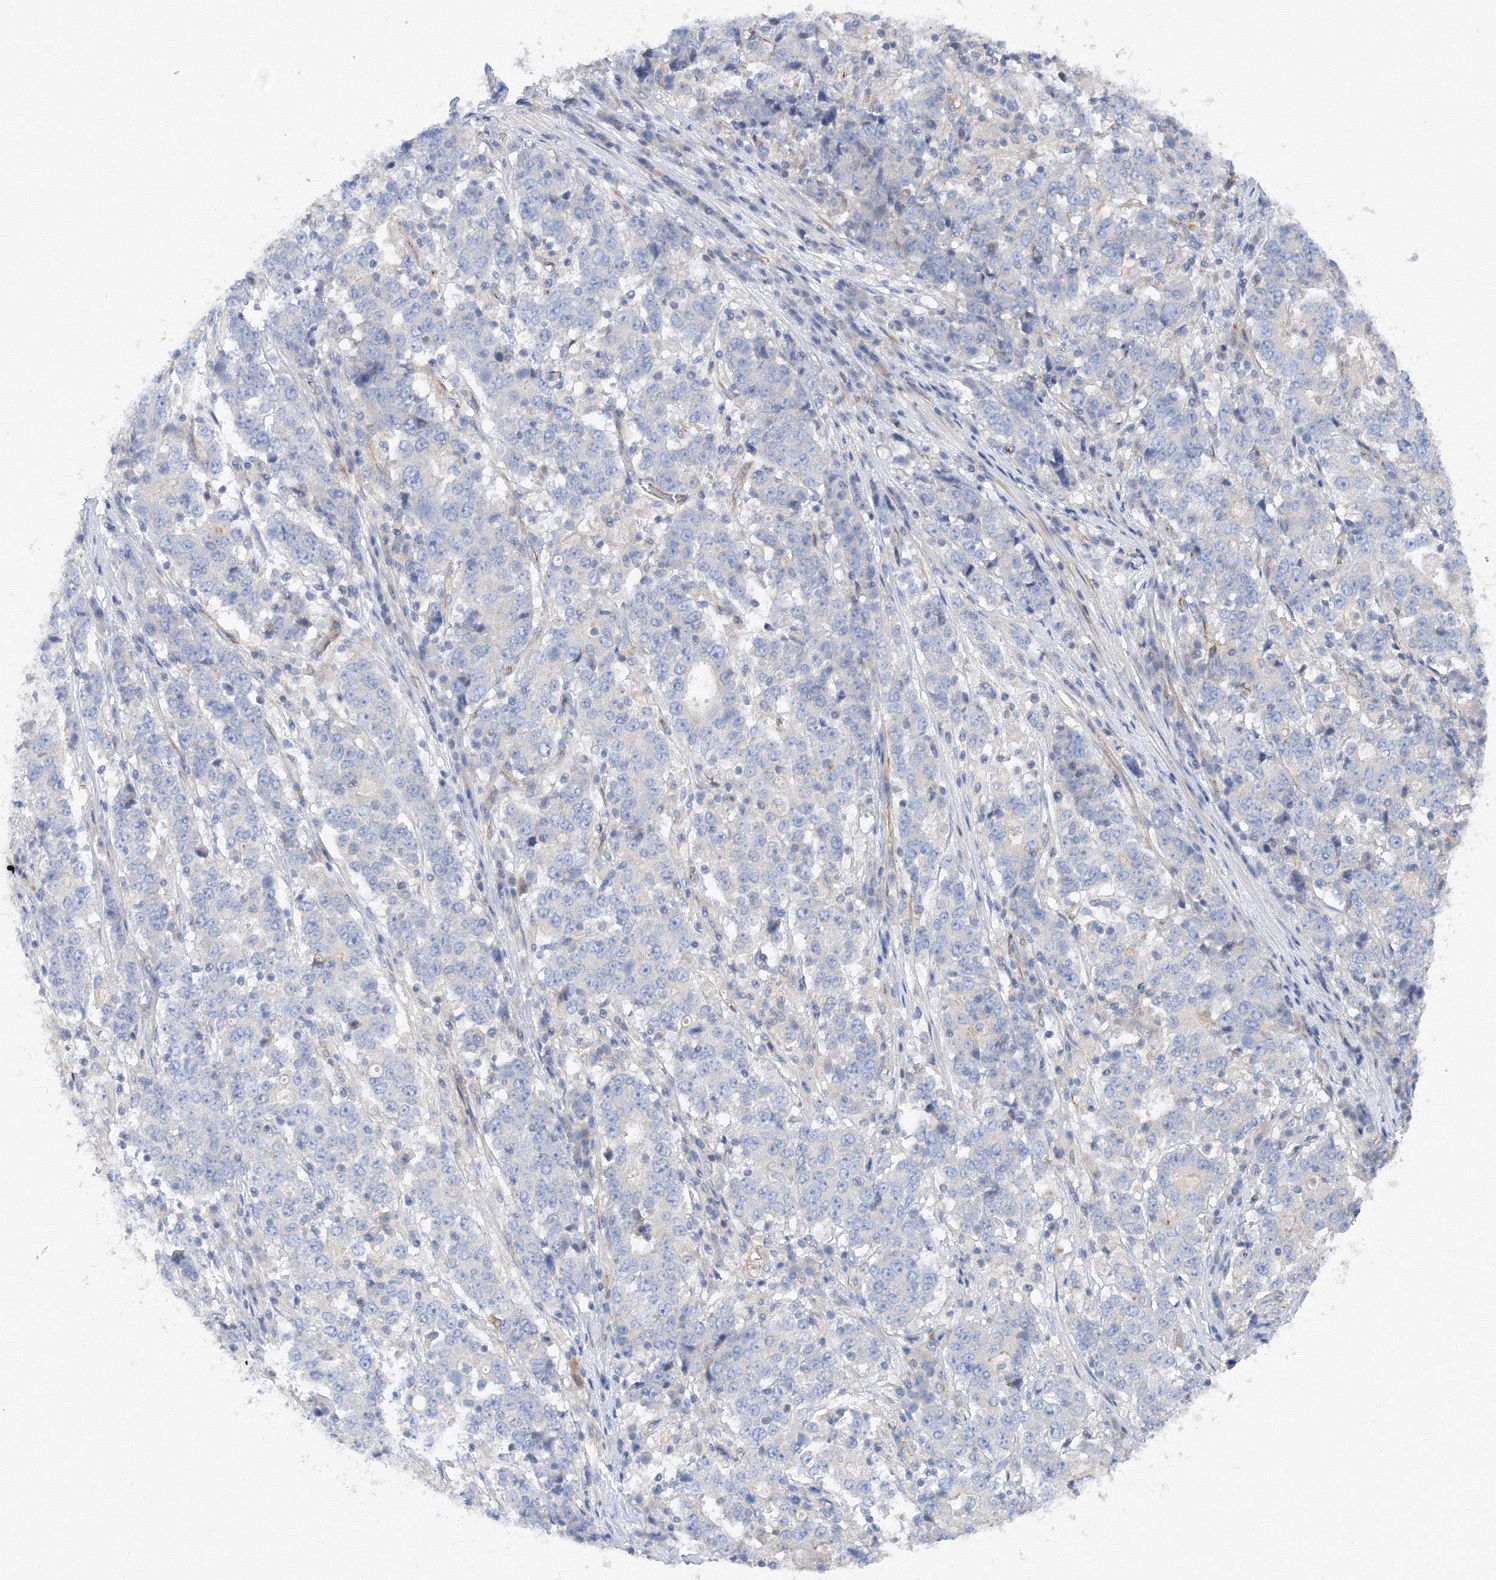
{"staining": {"intensity": "negative", "quantity": "none", "location": "none"}, "tissue": "stomach cancer", "cell_type": "Tumor cells", "image_type": "cancer", "snomed": [{"axis": "morphology", "description": "Adenocarcinoma, NOS"}, {"axis": "topography", "description": "Stomach"}], "caption": "Histopathology image shows no protein staining in tumor cells of stomach cancer (adenocarcinoma) tissue.", "gene": "DIS3L2", "patient": {"sex": "male", "age": 59}}